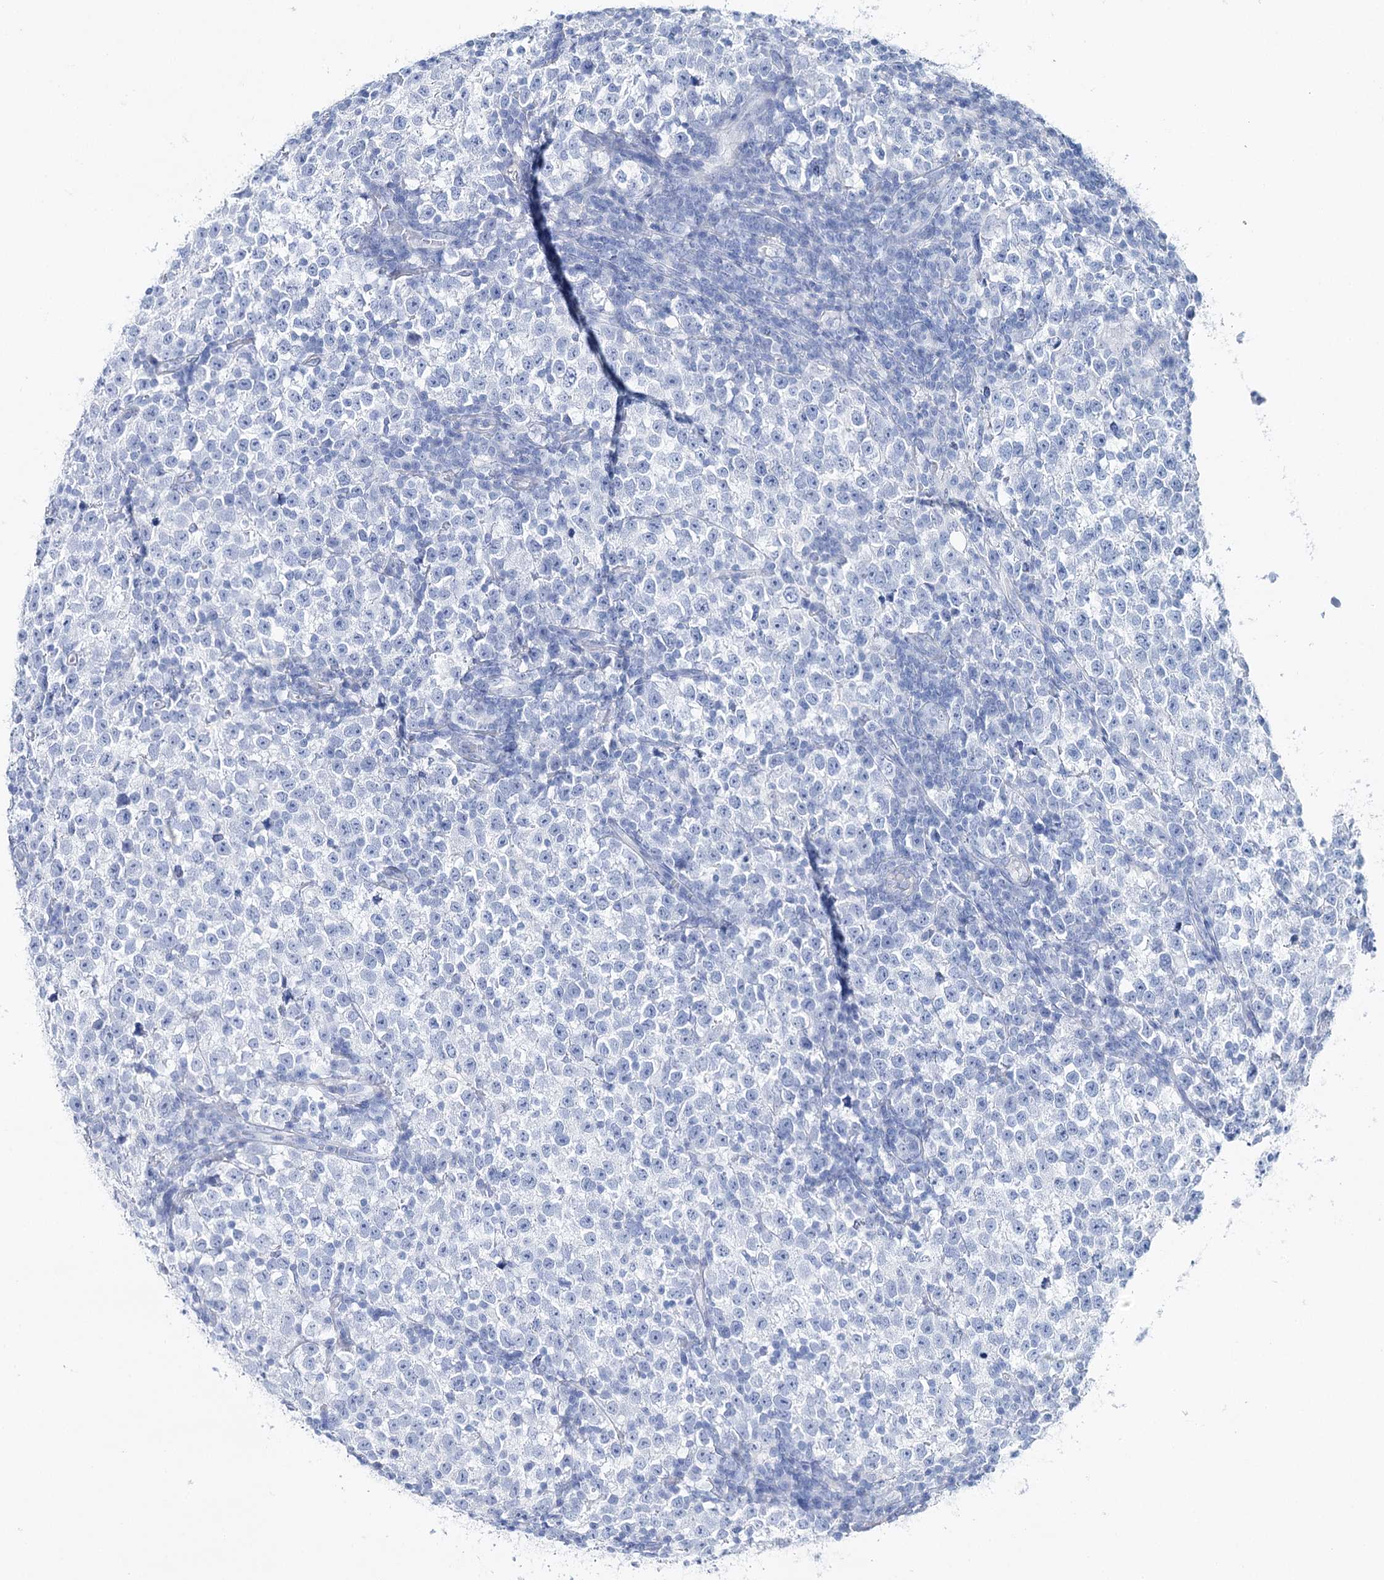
{"staining": {"intensity": "negative", "quantity": "none", "location": "none"}, "tissue": "testis cancer", "cell_type": "Tumor cells", "image_type": "cancer", "snomed": [{"axis": "morphology", "description": "Normal tissue, NOS"}, {"axis": "morphology", "description": "Seminoma, NOS"}, {"axis": "topography", "description": "Testis"}], "caption": "This image is of testis cancer (seminoma) stained with immunohistochemistry to label a protein in brown with the nuclei are counter-stained blue. There is no positivity in tumor cells.", "gene": "CSN3", "patient": {"sex": "male", "age": 43}}